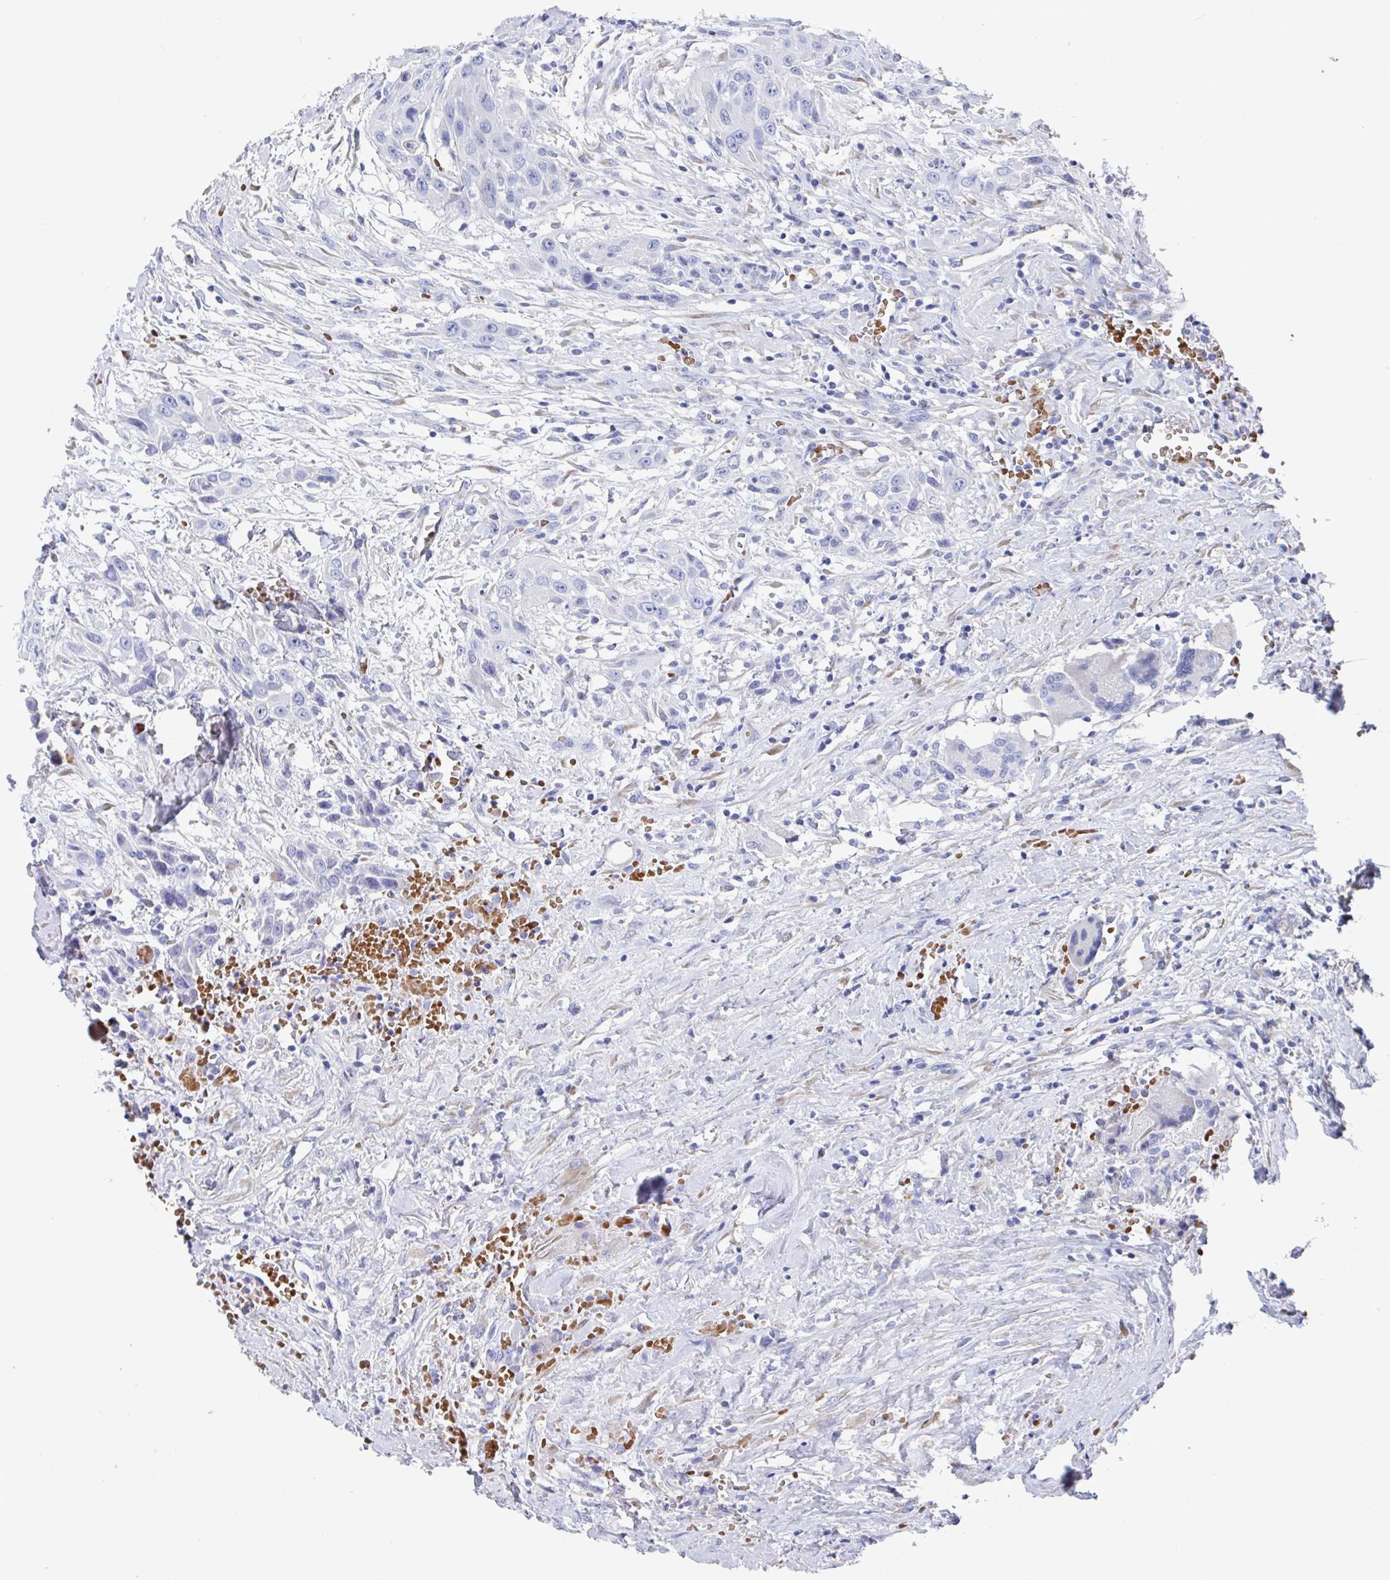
{"staining": {"intensity": "negative", "quantity": "none", "location": "none"}, "tissue": "head and neck cancer", "cell_type": "Tumor cells", "image_type": "cancer", "snomed": [{"axis": "morphology", "description": "Squamous cell carcinoma, NOS"}, {"axis": "topography", "description": "Head-Neck"}], "caption": "Human head and neck cancer (squamous cell carcinoma) stained for a protein using immunohistochemistry displays no positivity in tumor cells.", "gene": "CLDN8", "patient": {"sex": "male", "age": 81}}